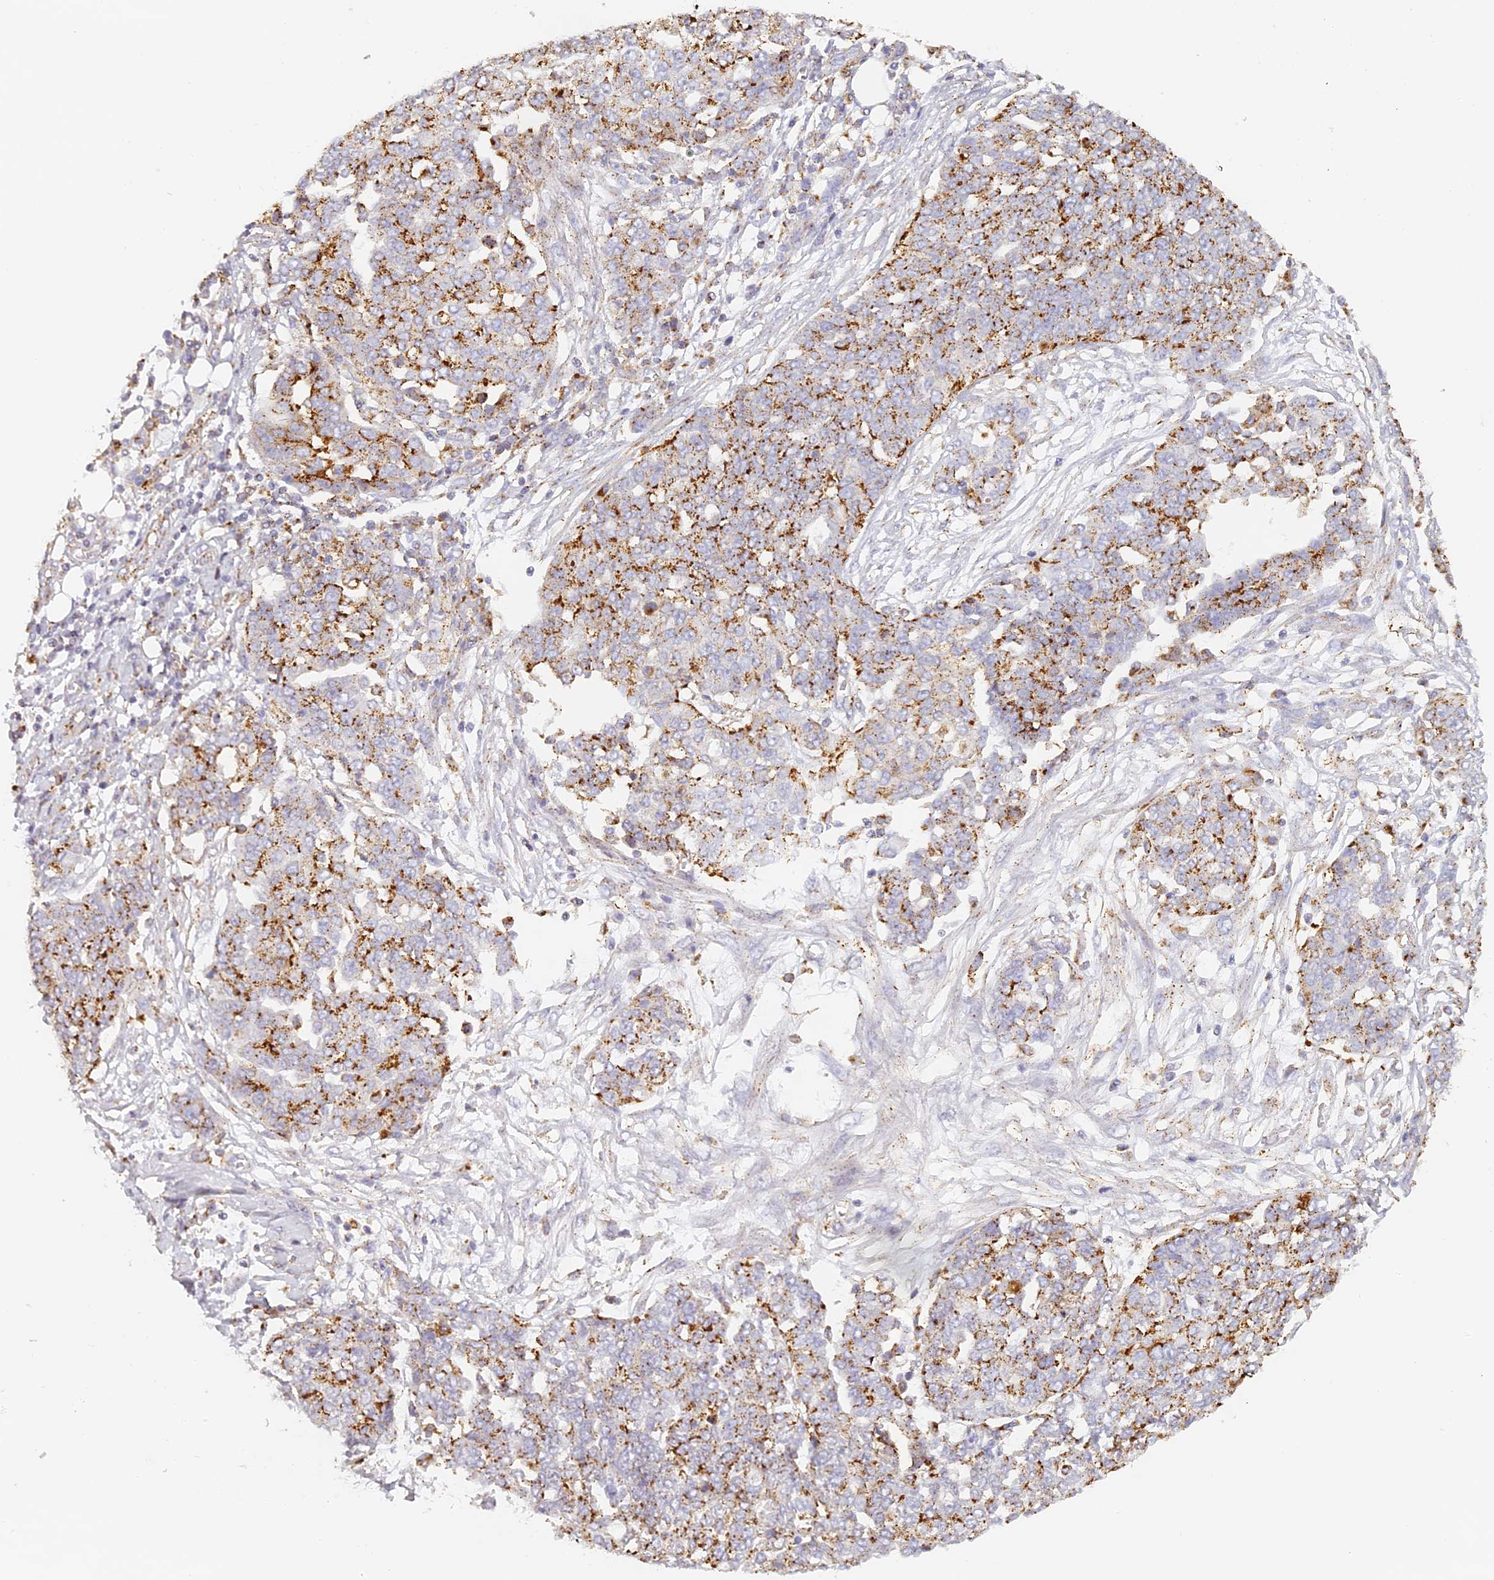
{"staining": {"intensity": "moderate", "quantity": ">75%", "location": "cytoplasmic/membranous"}, "tissue": "ovarian cancer", "cell_type": "Tumor cells", "image_type": "cancer", "snomed": [{"axis": "morphology", "description": "Cystadenocarcinoma, serous, NOS"}, {"axis": "topography", "description": "Soft tissue"}, {"axis": "topography", "description": "Ovary"}], "caption": "Immunohistochemical staining of human serous cystadenocarcinoma (ovarian) shows medium levels of moderate cytoplasmic/membranous protein positivity in about >75% of tumor cells.", "gene": "LAMP2", "patient": {"sex": "female", "age": 57}}